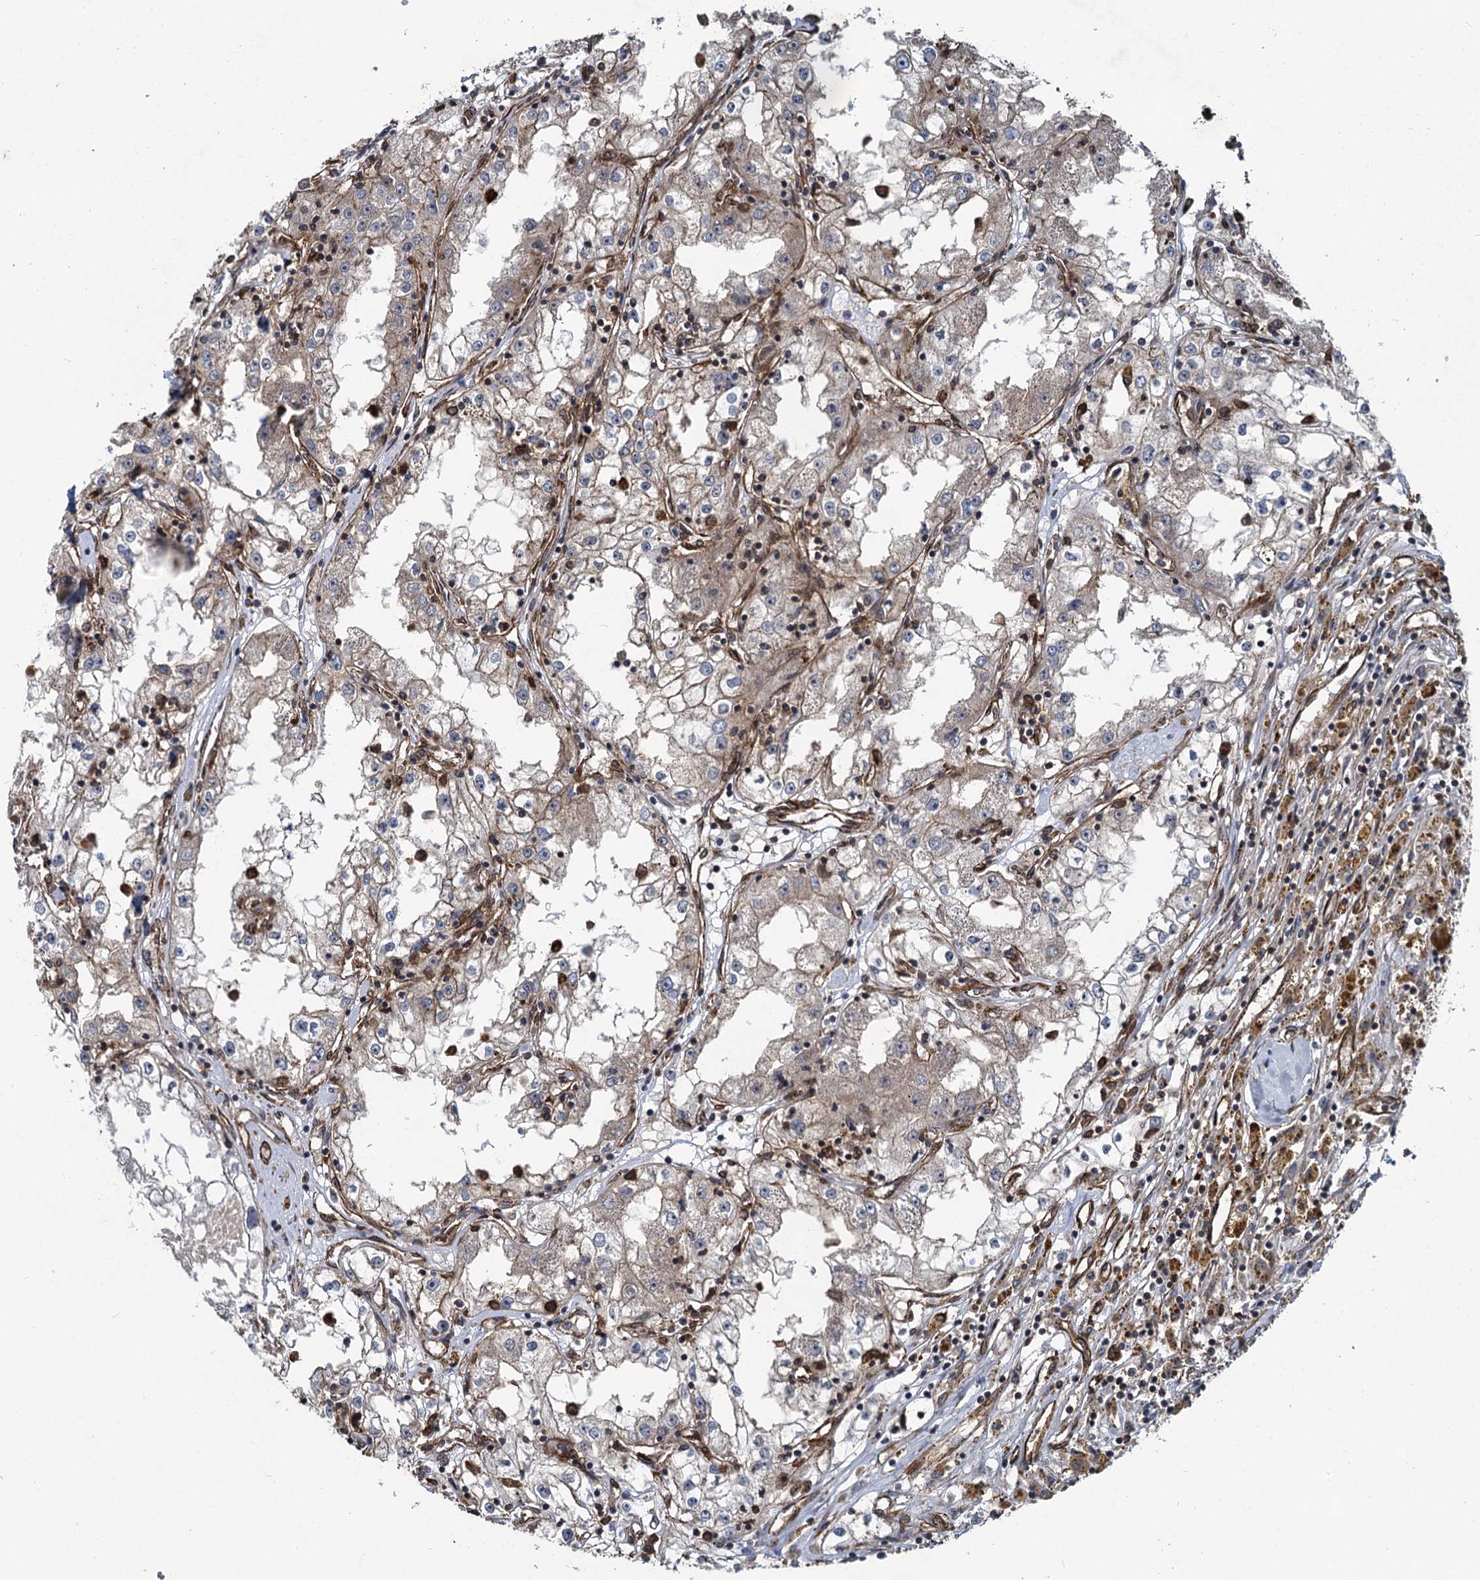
{"staining": {"intensity": "negative", "quantity": "none", "location": "none"}, "tissue": "renal cancer", "cell_type": "Tumor cells", "image_type": "cancer", "snomed": [{"axis": "morphology", "description": "Adenocarcinoma, NOS"}, {"axis": "topography", "description": "Kidney"}], "caption": "The IHC micrograph has no significant positivity in tumor cells of renal cancer tissue.", "gene": "SVIP", "patient": {"sex": "male", "age": 56}}